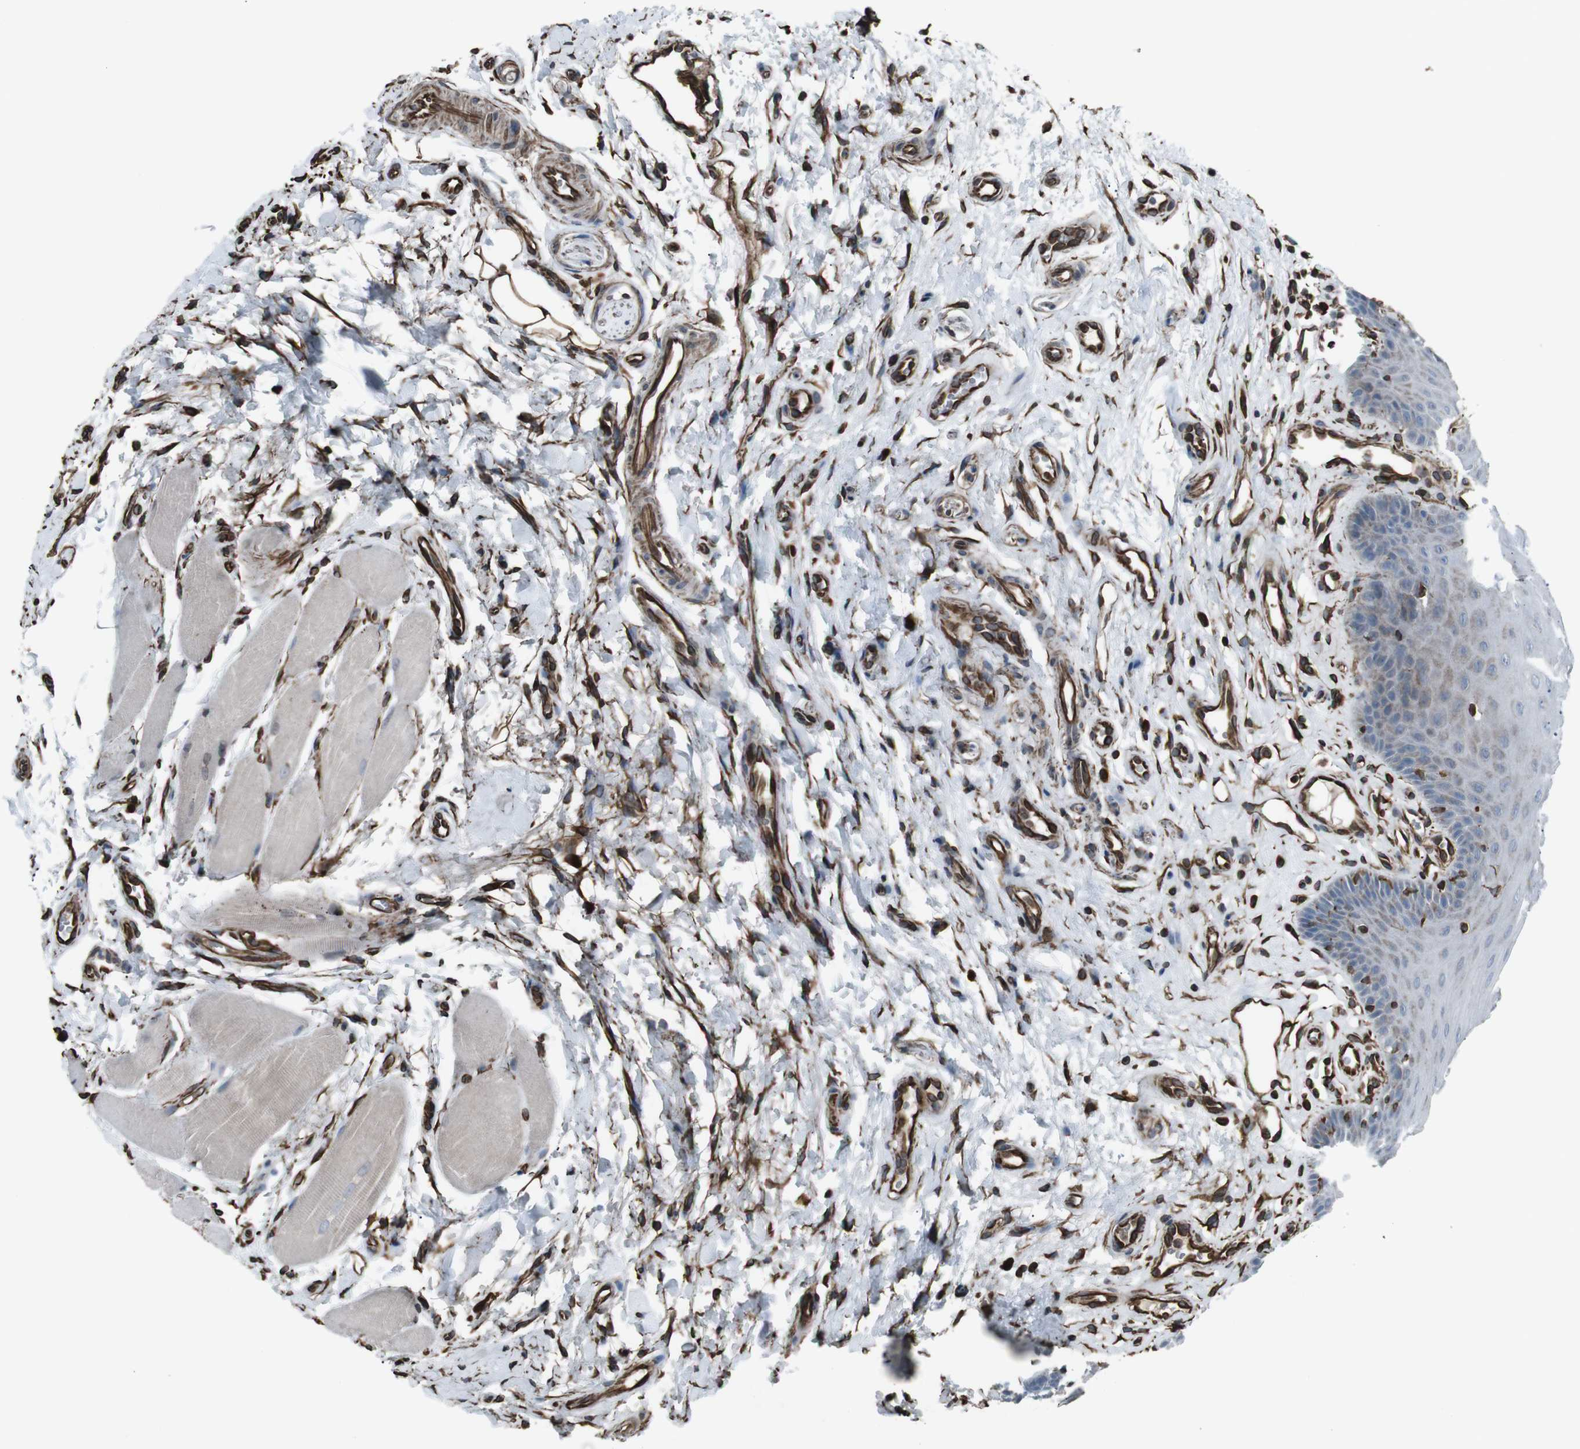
{"staining": {"intensity": "moderate", "quantity": "<25%", "location": "cytoplasmic/membranous"}, "tissue": "oral mucosa", "cell_type": "Squamous epithelial cells", "image_type": "normal", "snomed": [{"axis": "morphology", "description": "Normal tissue, NOS"}, {"axis": "topography", "description": "Skeletal muscle"}, {"axis": "topography", "description": "Oral tissue"}], "caption": "A brown stain labels moderate cytoplasmic/membranous expression of a protein in squamous epithelial cells of normal human oral mucosa. (brown staining indicates protein expression, while blue staining denotes nuclei).", "gene": "TMEM141", "patient": {"sex": "male", "age": 58}}